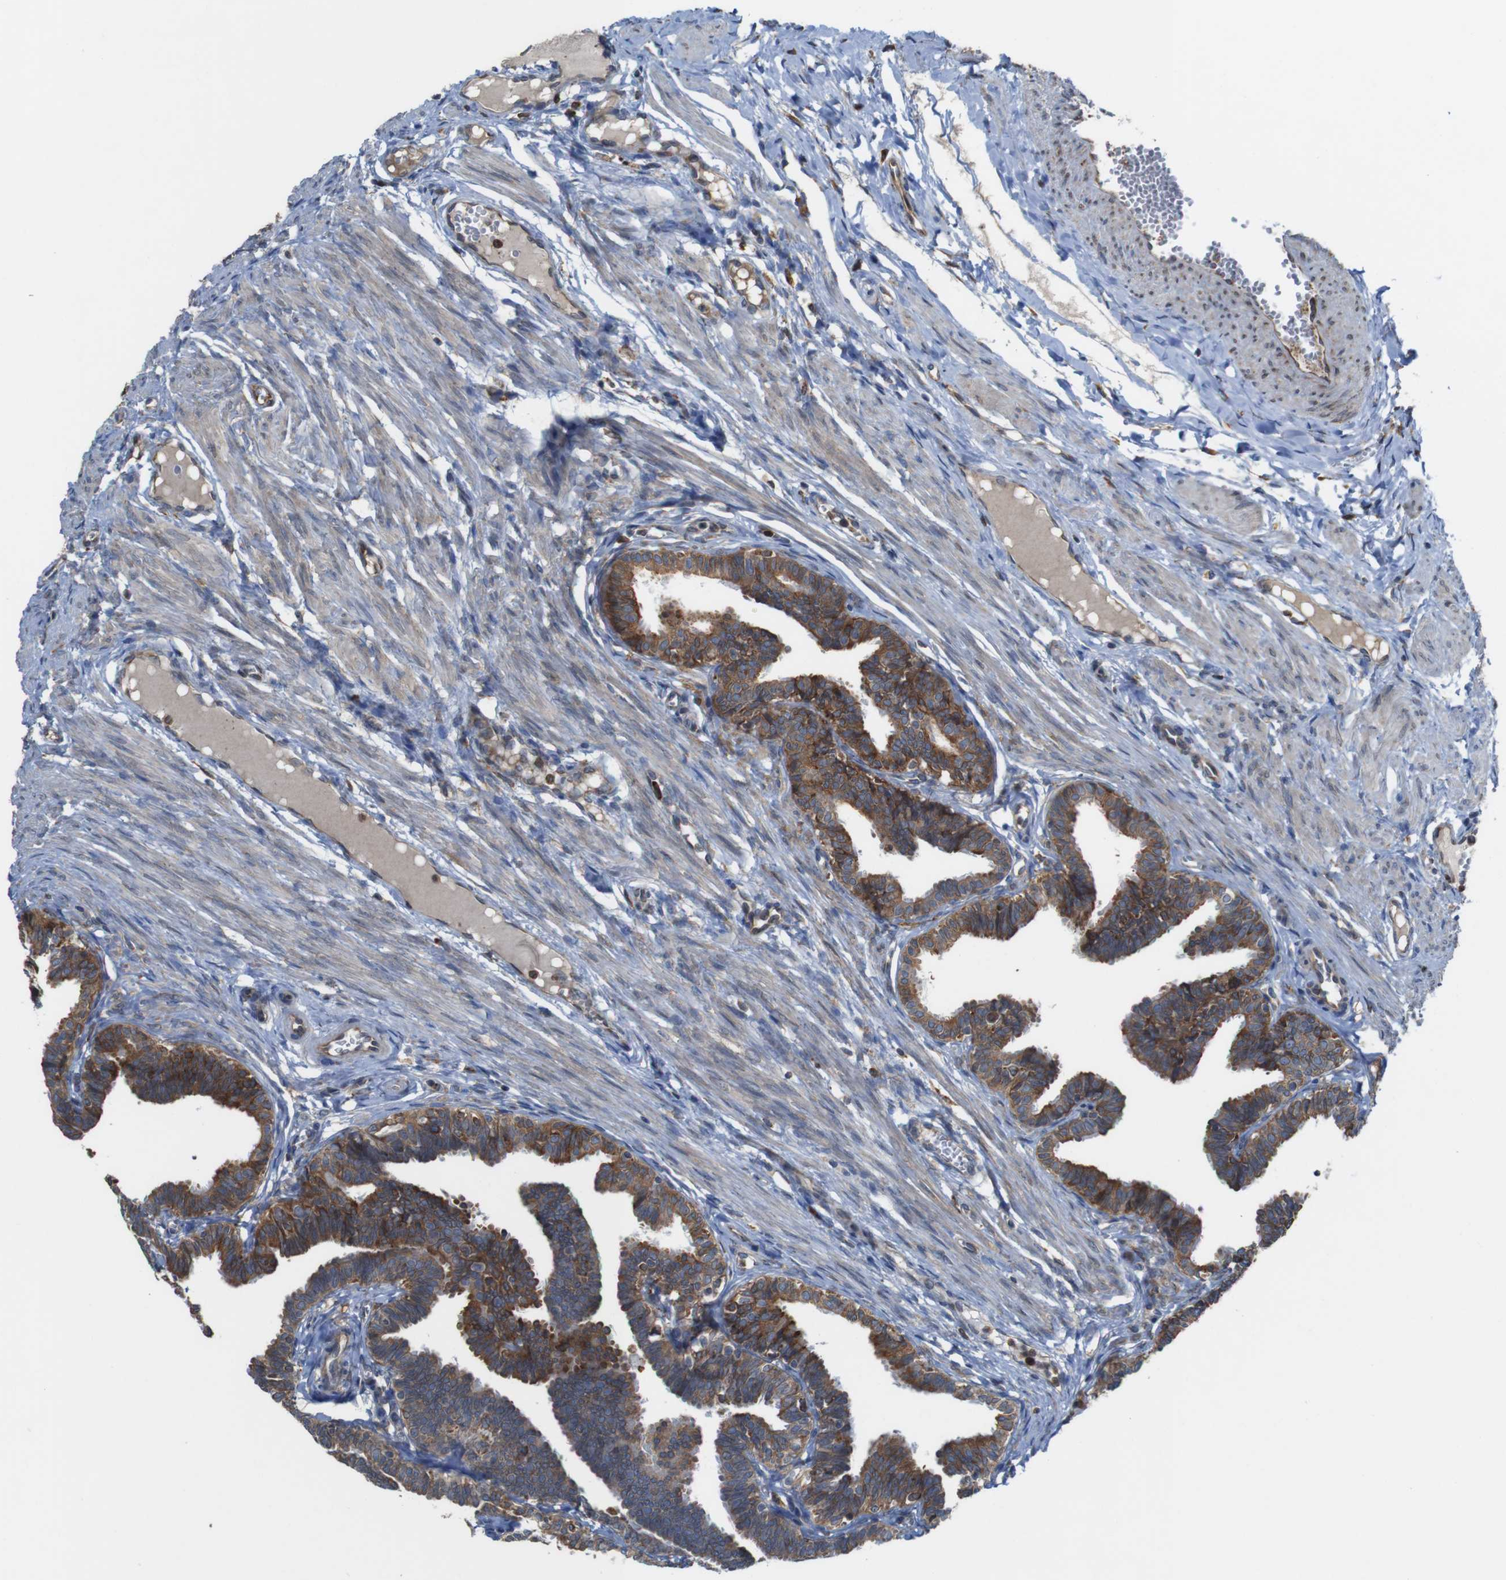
{"staining": {"intensity": "moderate", "quantity": ">75%", "location": "cytoplasmic/membranous"}, "tissue": "fallopian tube", "cell_type": "Glandular cells", "image_type": "normal", "snomed": [{"axis": "morphology", "description": "Normal tissue, NOS"}, {"axis": "topography", "description": "Fallopian tube"}, {"axis": "topography", "description": "Ovary"}], "caption": "An IHC histopathology image of normal tissue is shown. Protein staining in brown labels moderate cytoplasmic/membranous positivity in fallopian tube within glandular cells.", "gene": "UGGT1", "patient": {"sex": "female", "age": 23}}